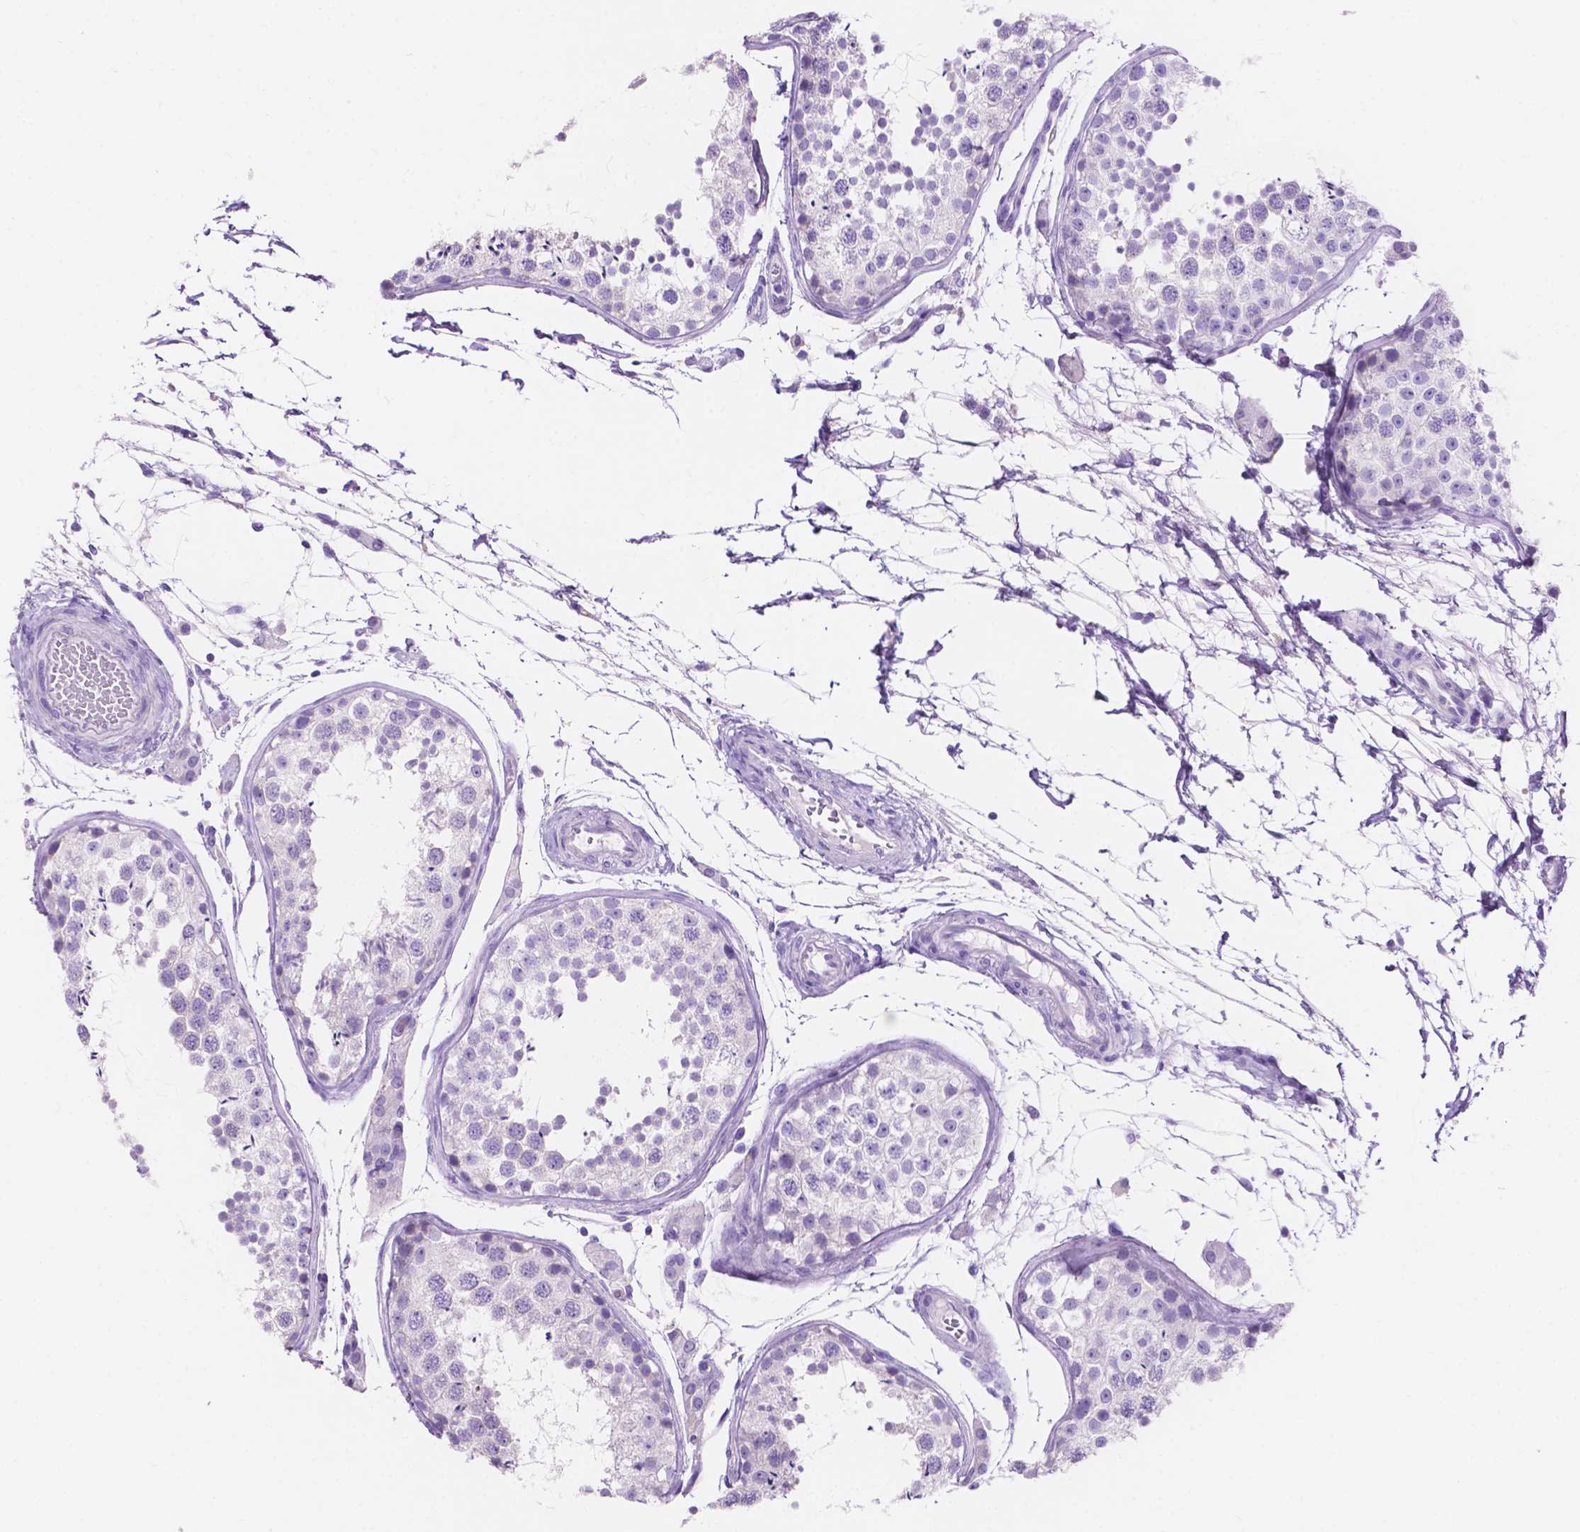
{"staining": {"intensity": "negative", "quantity": "none", "location": "none"}, "tissue": "testis", "cell_type": "Cells in seminiferous ducts", "image_type": "normal", "snomed": [{"axis": "morphology", "description": "Normal tissue, NOS"}, {"axis": "topography", "description": "Testis"}], "caption": "Histopathology image shows no protein expression in cells in seminiferous ducts of unremarkable testis.", "gene": "IGFN1", "patient": {"sex": "male", "age": 29}}